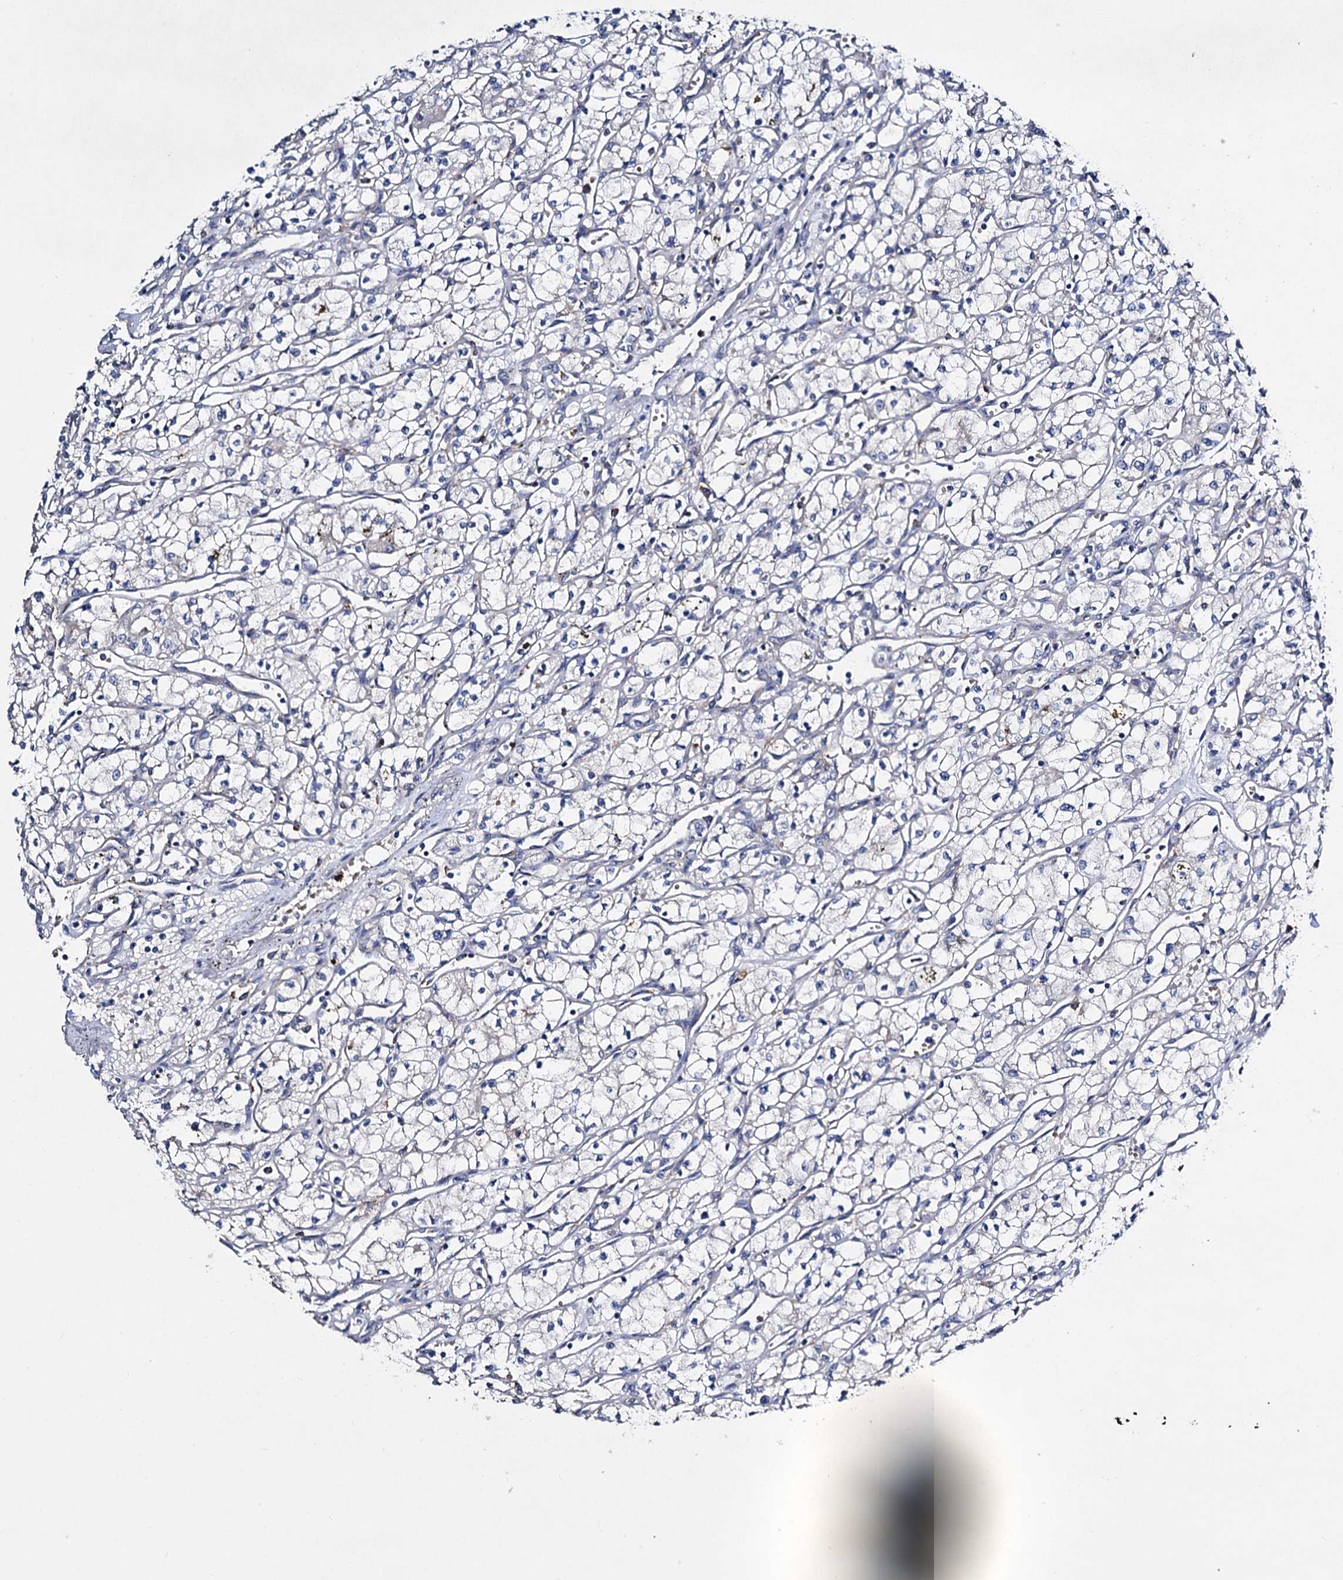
{"staining": {"intensity": "negative", "quantity": "none", "location": "none"}, "tissue": "renal cancer", "cell_type": "Tumor cells", "image_type": "cancer", "snomed": [{"axis": "morphology", "description": "Adenocarcinoma, NOS"}, {"axis": "topography", "description": "Kidney"}], "caption": "IHC histopathology image of neoplastic tissue: human renal cancer stained with DAB (3,3'-diaminobenzidine) shows no significant protein staining in tumor cells.", "gene": "HVCN1", "patient": {"sex": "male", "age": 59}}